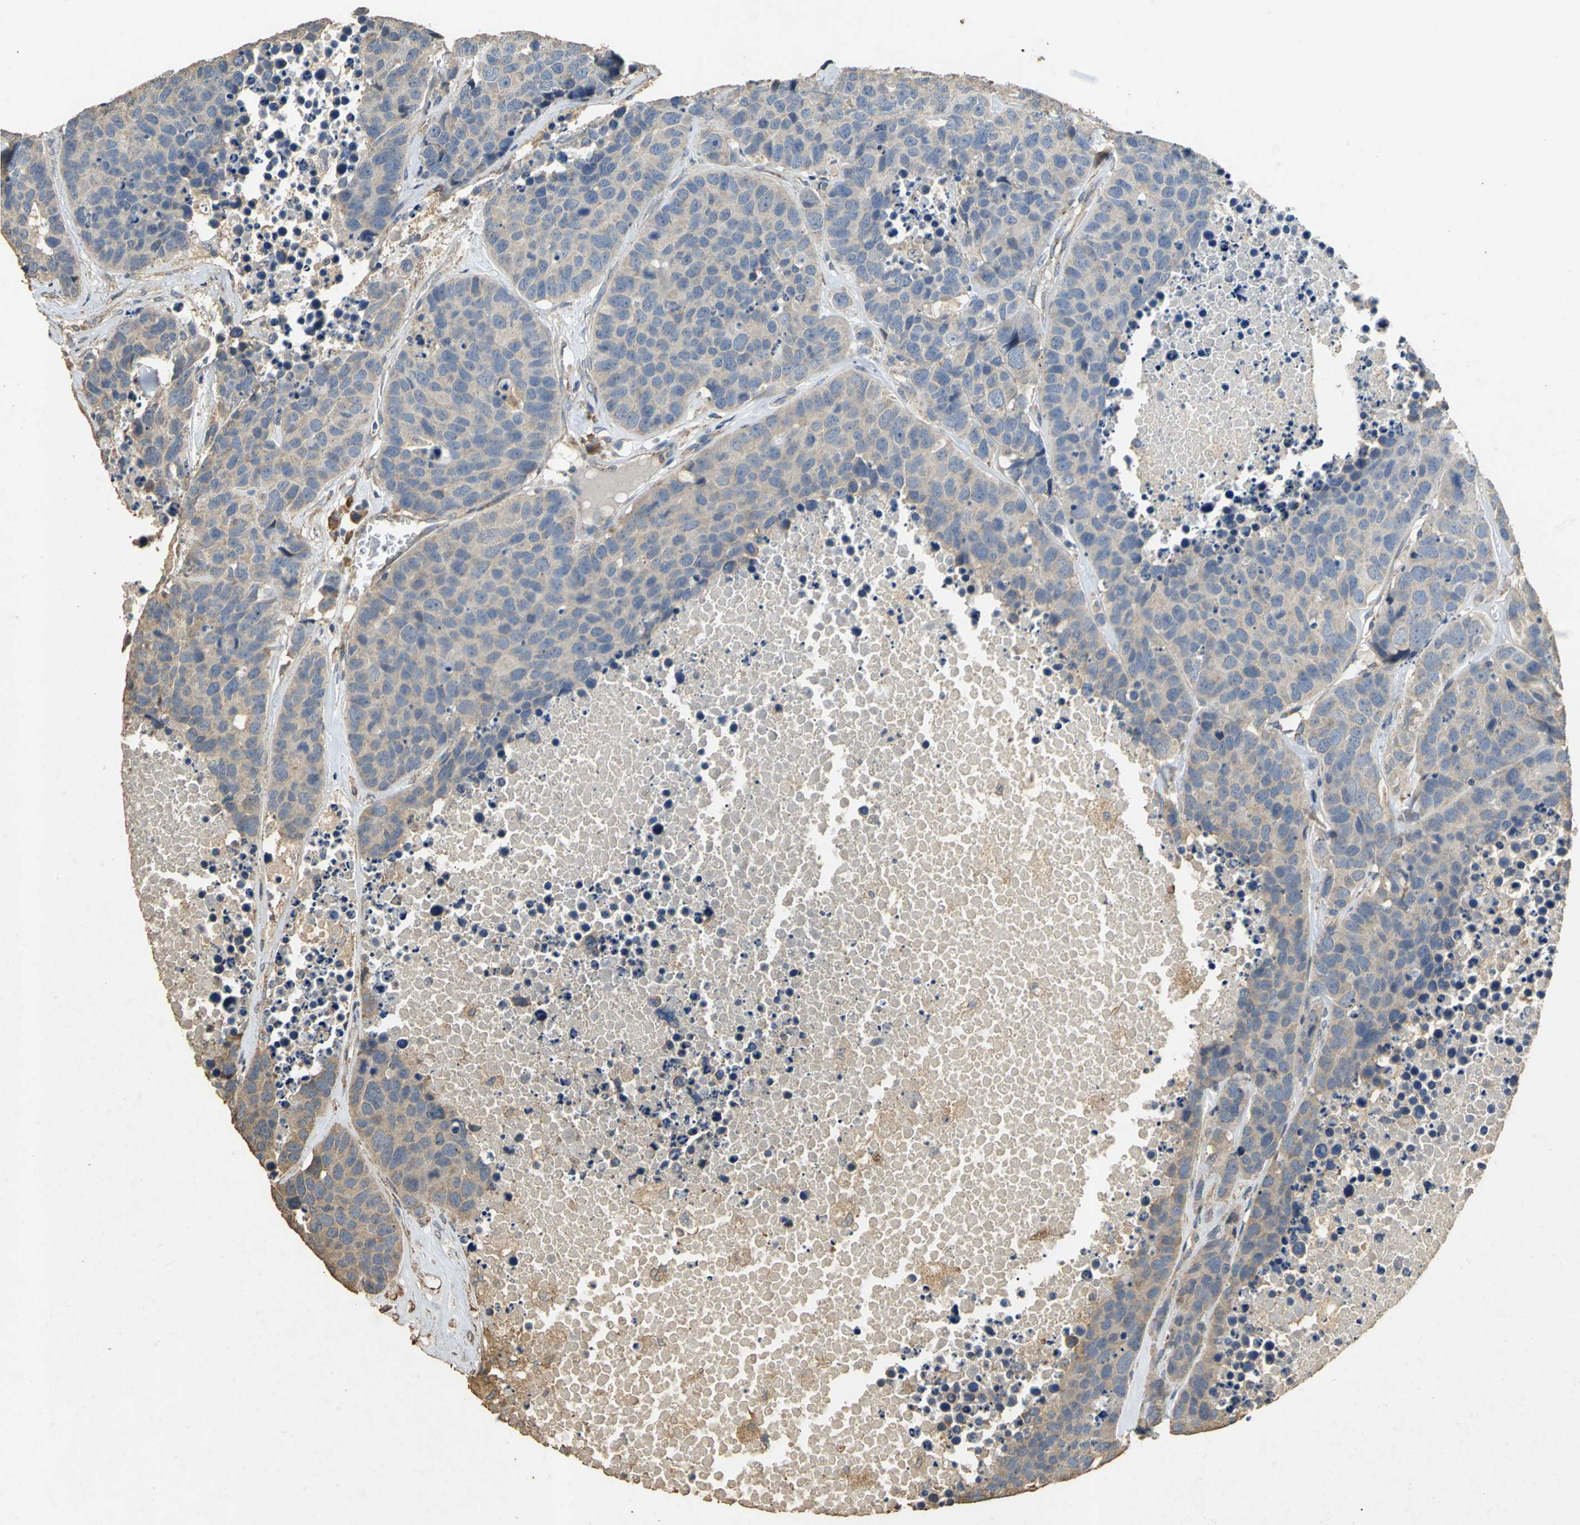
{"staining": {"intensity": "weak", "quantity": ">75%", "location": "cytoplasmic/membranous"}, "tissue": "carcinoid", "cell_type": "Tumor cells", "image_type": "cancer", "snomed": [{"axis": "morphology", "description": "Carcinoid, malignant, NOS"}, {"axis": "topography", "description": "Lung"}], "caption": "Brown immunohistochemical staining in human malignant carcinoid displays weak cytoplasmic/membranous positivity in about >75% of tumor cells. Immunohistochemistry stains the protein of interest in brown and the nuclei are stained blue.", "gene": "ACSL4", "patient": {"sex": "male", "age": 60}}